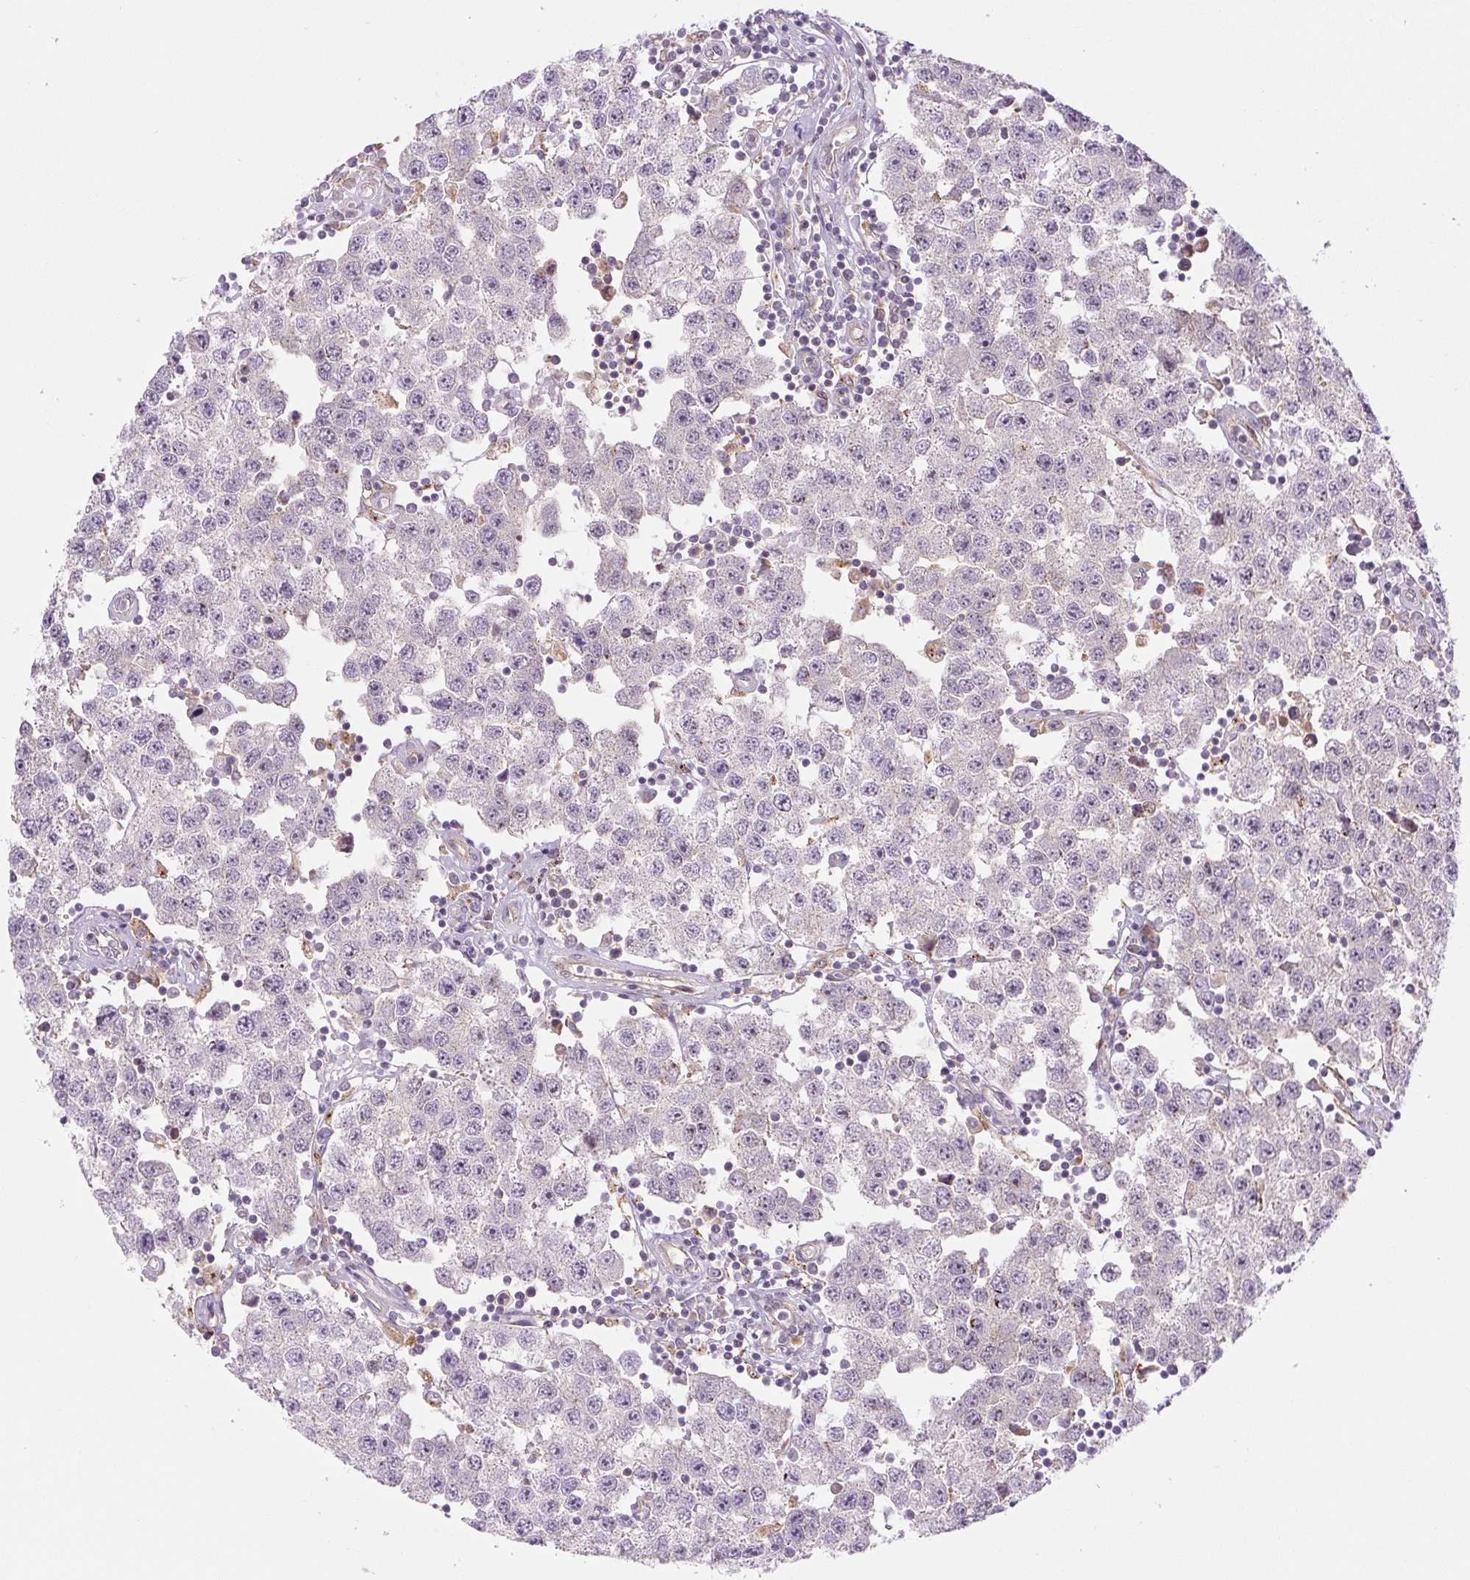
{"staining": {"intensity": "negative", "quantity": "none", "location": "none"}, "tissue": "testis cancer", "cell_type": "Tumor cells", "image_type": "cancer", "snomed": [{"axis": "morphology", "description": "Seminoma, NOS"}, {"axis": "topography", "description": "Testis"}], "caption": "Immunohistochemical staining of testis cancer displays no significant positivity in tumor cells. (Immunohistochemistry (ihc), brightfield microscopy, high magnification).", "gene": "ZSWIM7", "patient": {"sex": "male", "age": 34}}